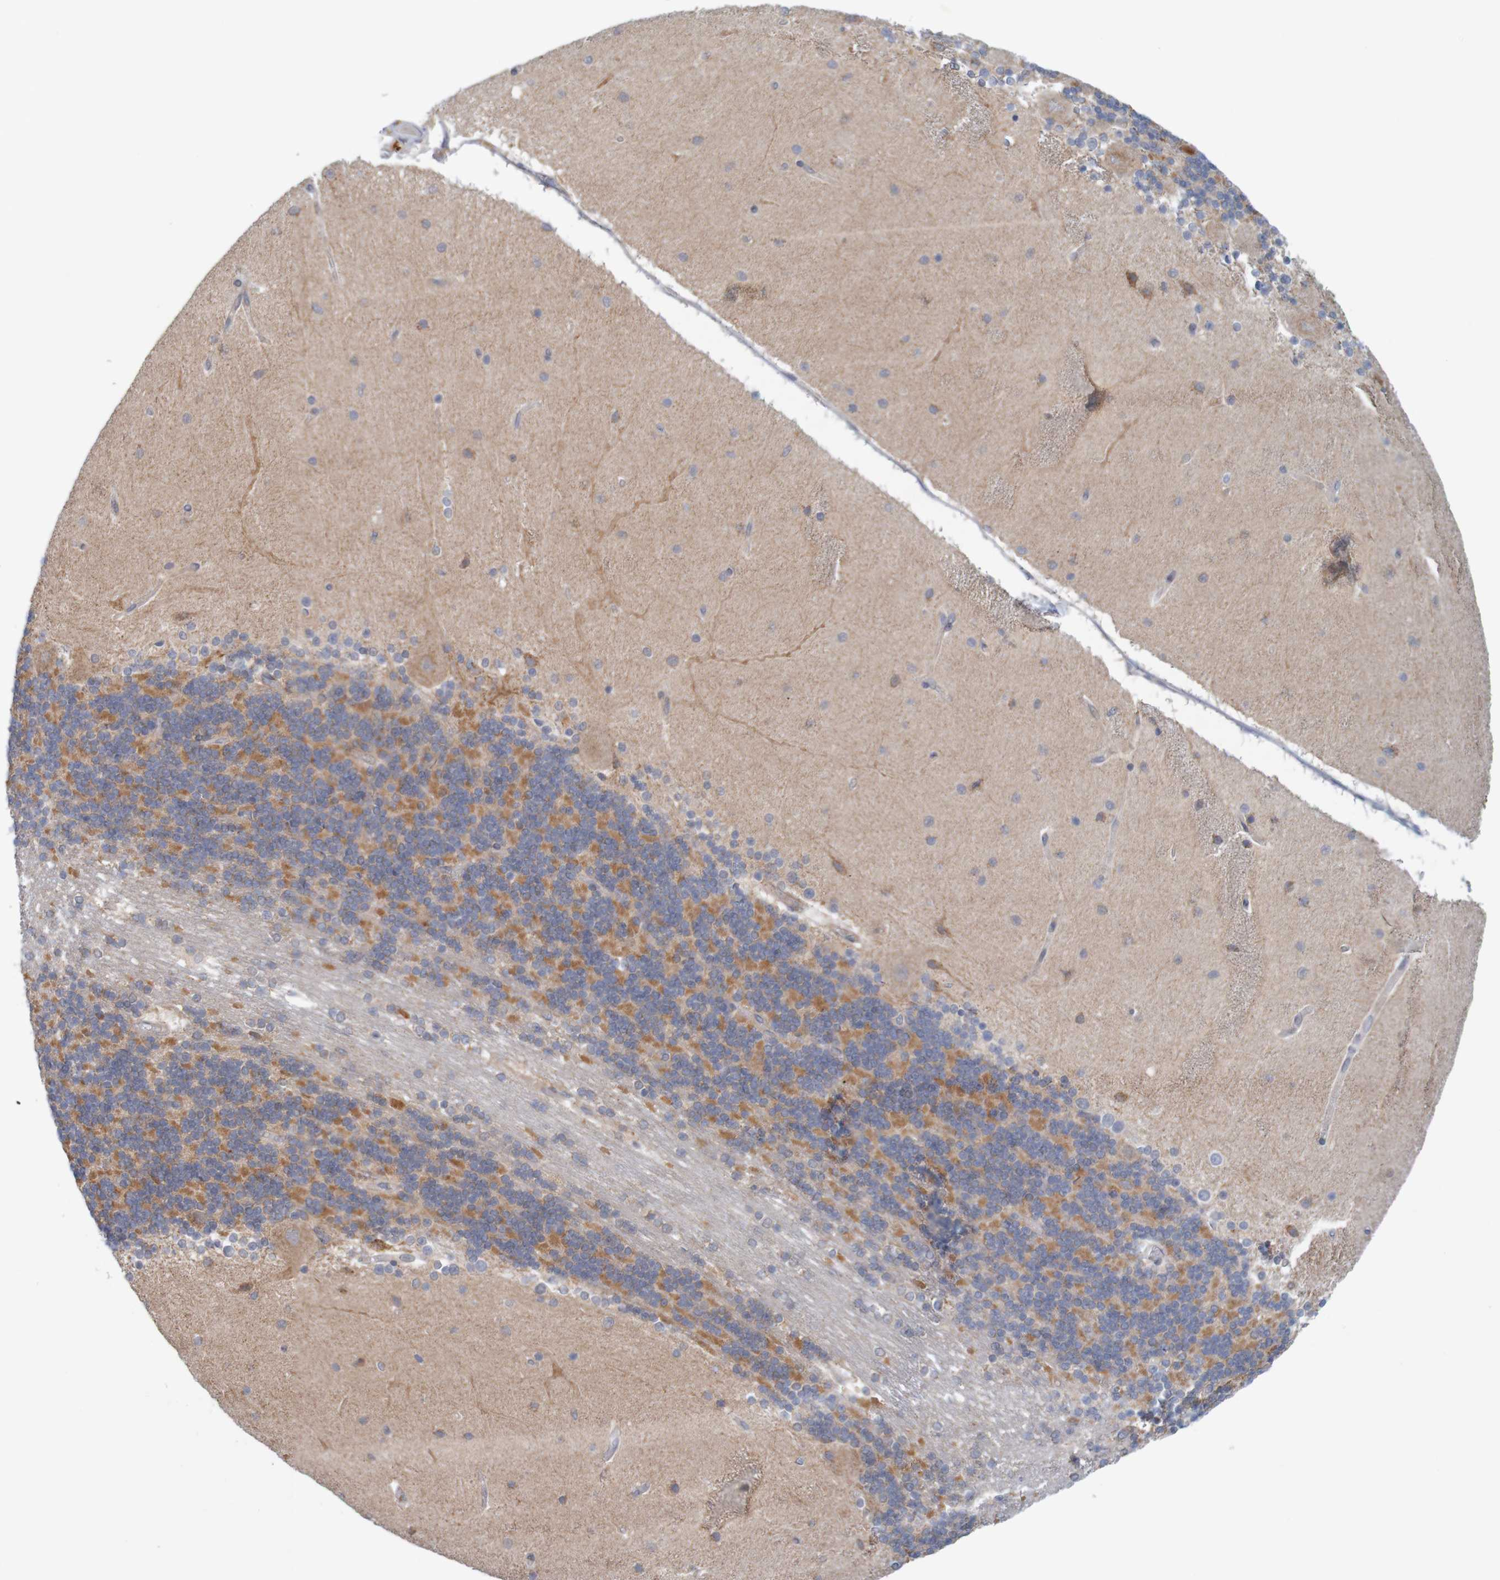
{"staining": {"intensity": "moderate", "quantity": "25%-75%", "location": "cytoplasmic/membranous"}, "tissue": "cerebellum", "cell_type": "Cells in granular layer", "image_type": "normal", "snomed": [{"axis": "morphology", "description": "Normal tissue, NOS"}, {"axis": "topography", "description": "Cerebellum"}], "caption": "An immunohistochemistry histopathology image of normal tissue is shown. Protein staining in brown shows moderate cytoplasmic/membranous positivity in cerebellum within cells in granular layer.", "gene": "NAV2", "patient": {"sex": "female", "age": 54}}